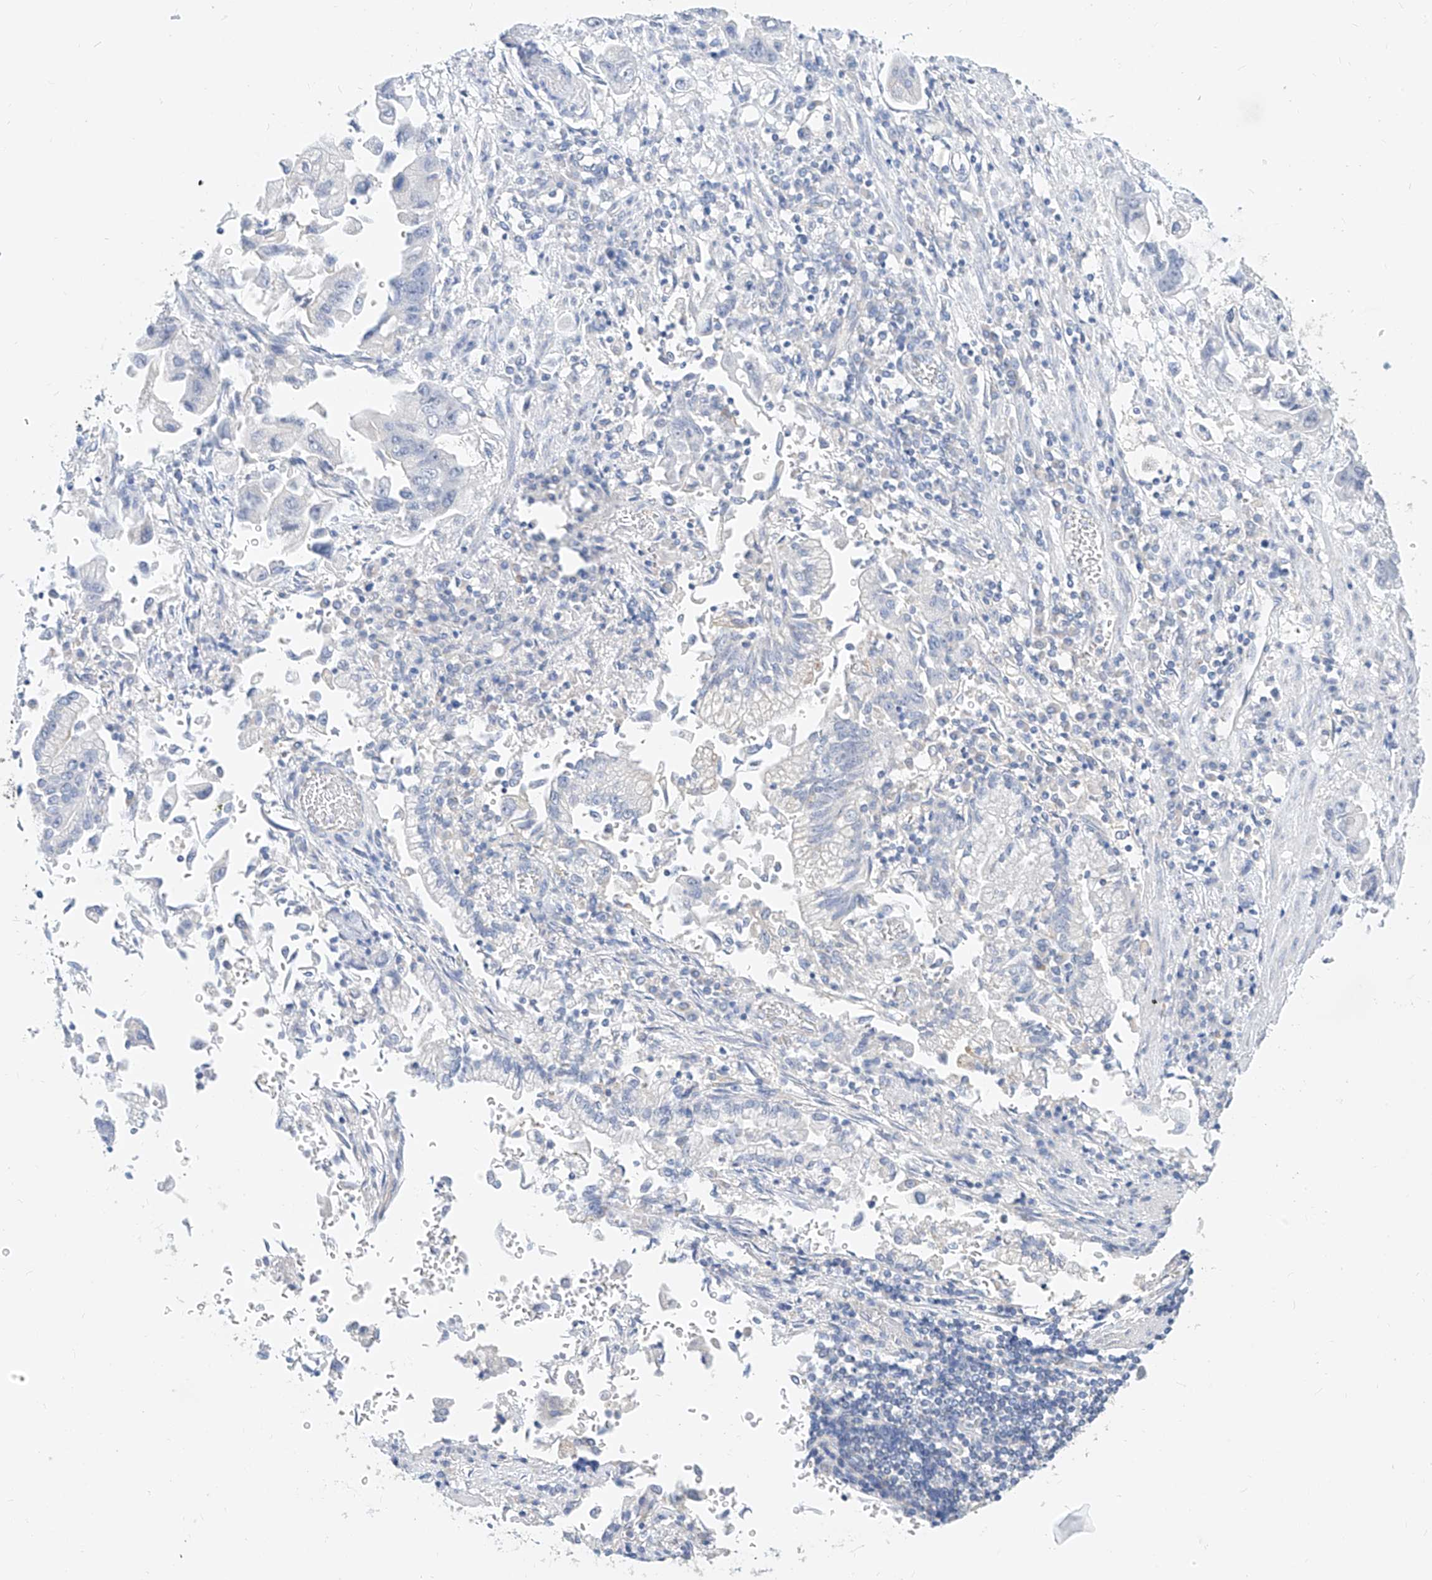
{"staining": {"intensity": "negative", "quantity": "none", "location": "none"}, "tissue": "stomach cancer", "cell_type": "Tumor cells", "image_type": "cancer", "snomed": [{"axis": "morphology", "description": "Adenocarcinoma, NOS"}, {"axis": "topography", "description": "Stomach"}], "caption": "Human stomach cancer (adenocarcinoma) stained for a protein using immunohistochemistry (IHC) exhibits no staining in tumor cells.", "gene": "ZZEF1", "patient": {"sex": "male", "age": 62}}